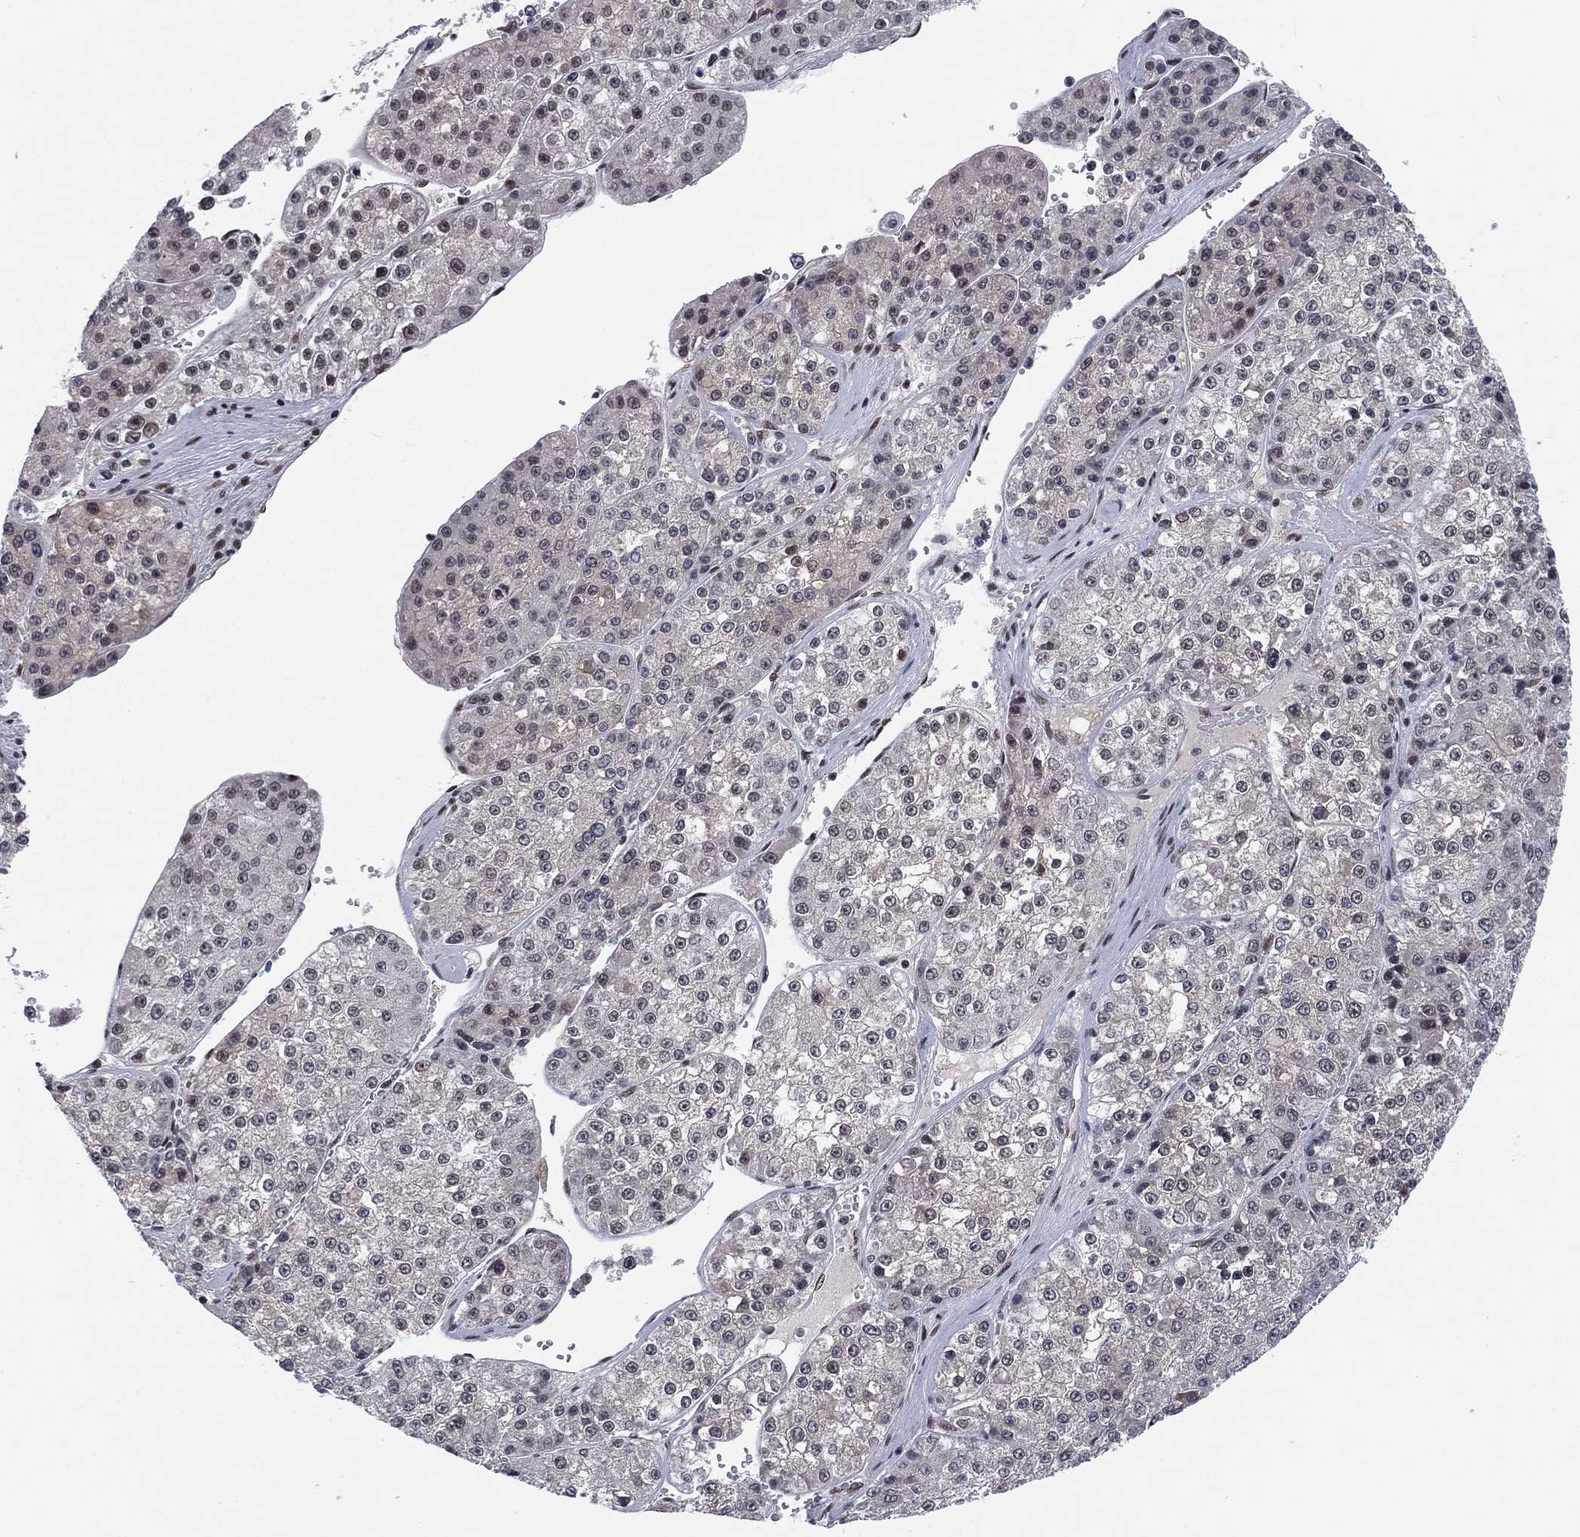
{"staining": {"intensity": "negative", "quantity": "none", "location": "none"}, "tissue": "liver cancer", "cell_type": "Tumor cells", "image_type": "cancer", "snomed": [{"axis": "morphology", "description": "Carcinoma, Hepatocellular, NOS"}, {"axis": "topography", "description": "Liver"}], "caption": "The micrograph displays no staining of tumor cells in liver cancer (hepatocellular carcinoma).", "gene": "FYTTD1", "patient": {"sex": "female", "age": 73}}